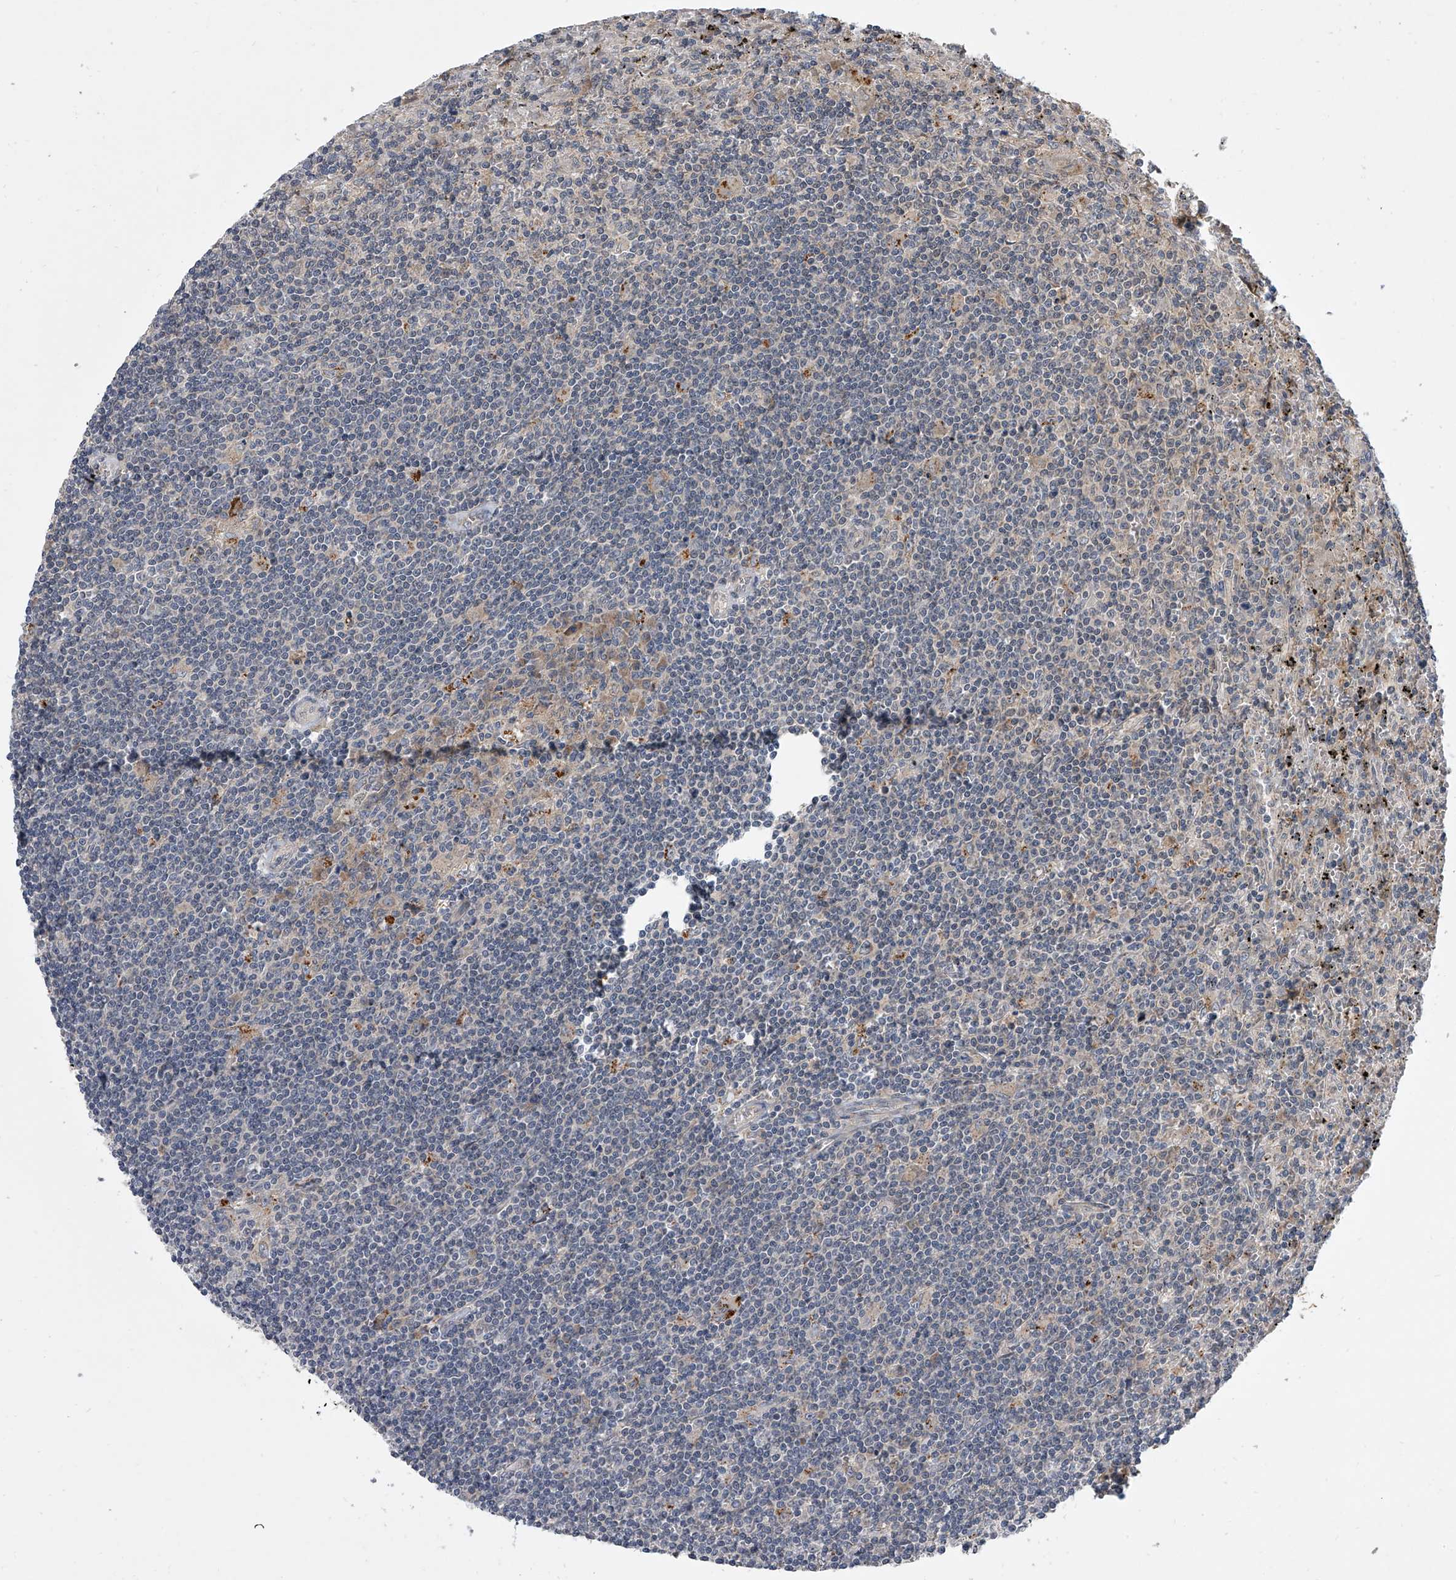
{"staining": {"intensity": "negative", "quantity": "none", "location": "none"}, "tissue": "lymphoma", "cell_type": "Tumor cells", "image_type": "cancer", "snomed": [{"axis": "morphology", "description": "Malignant lymphoma, non-Hodgkin's type, Low grade"}, {"axis": "topography", "description": "Spleen"}], "caption": "An immunohistochemistry (IHC) micrograph of lymphoma is shown. There is no staining in tumor cells of lymphoma.", "gene": "GEMIN8", "patient": {"sex": "male", "age": 76}}